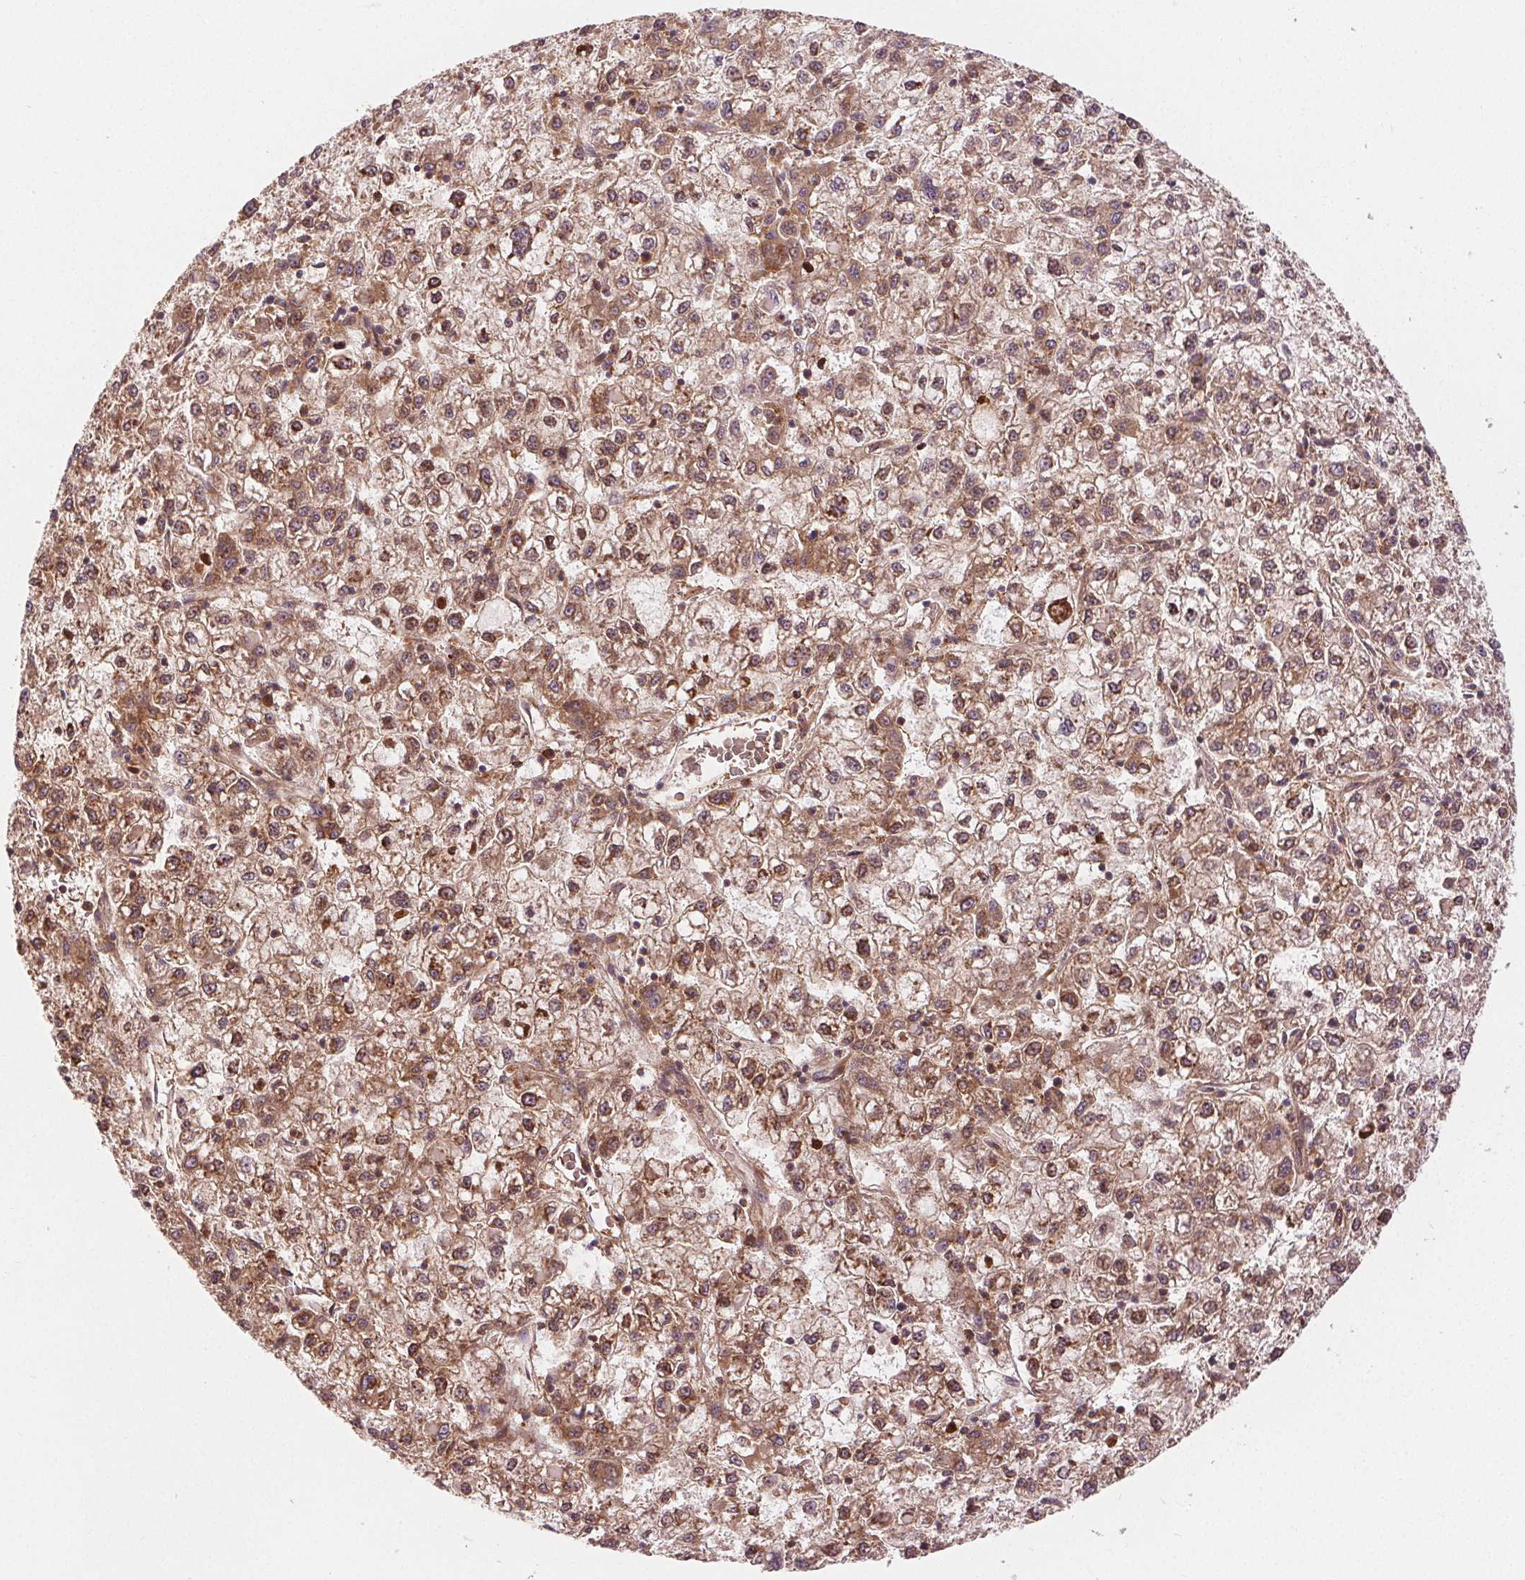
{"staining": {"intensity": "moderate", "quantity": ">75%", "location": "cytoplasmic/membranous"}, "tissue": "liver cancer", "cell_type": "Tumor cells", "image_type": "cancer", "snomed": [{"axis": "morphology", "description": "Carcinoma, Hepatocellular, NOS"}, {"axis": "topography", "description": "Liver"}], "caption": "The image displays a brown stain indicating the presence of a protein in the cytoplasmic/membranous of tumor cells in liver cancer. (DAB (3,3'-diaminobenzidine) IHC, brown staining for protein, blue staining for nuclei).", "gene": "EIF3D", "patient": {"sex": "male", "age": 40}}